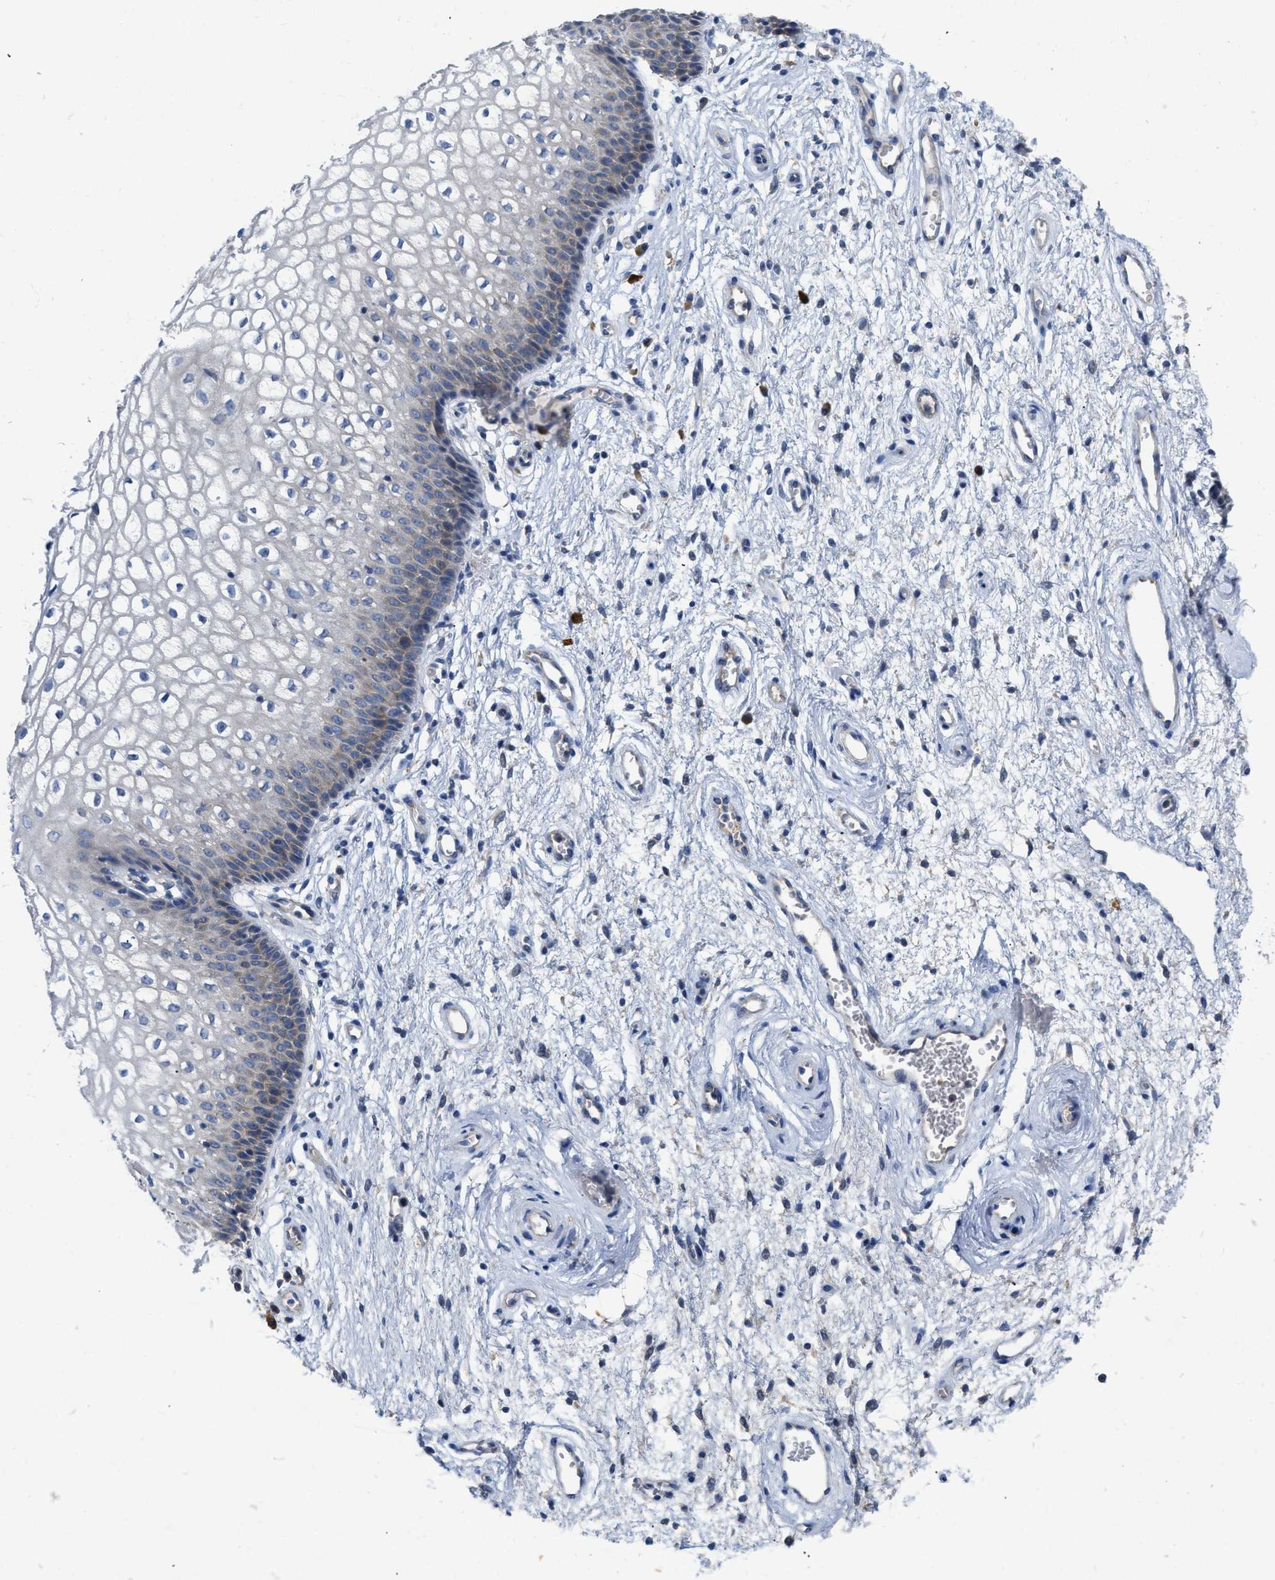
{"staining": {"intensity": "negative", "quantity": "none", "location": "none"}, "tissue": "vagina", "cell_type": "Squamous epithelial cells", "image_type": "normal", "snomed": [{"axis": "morphology", "description": "Normal tissue, NOS"}, {"axis": "topography", "description": "Vagina"}], "caption": "Squamous epithelial cells are negative for protein expression in benign human vagina. The staining is performed using DAB brown chromogen with nuclei counter-stained in using hematoxylin.", "gene": "TMEM131", "patient": {"sex": "female", "age": 34}}